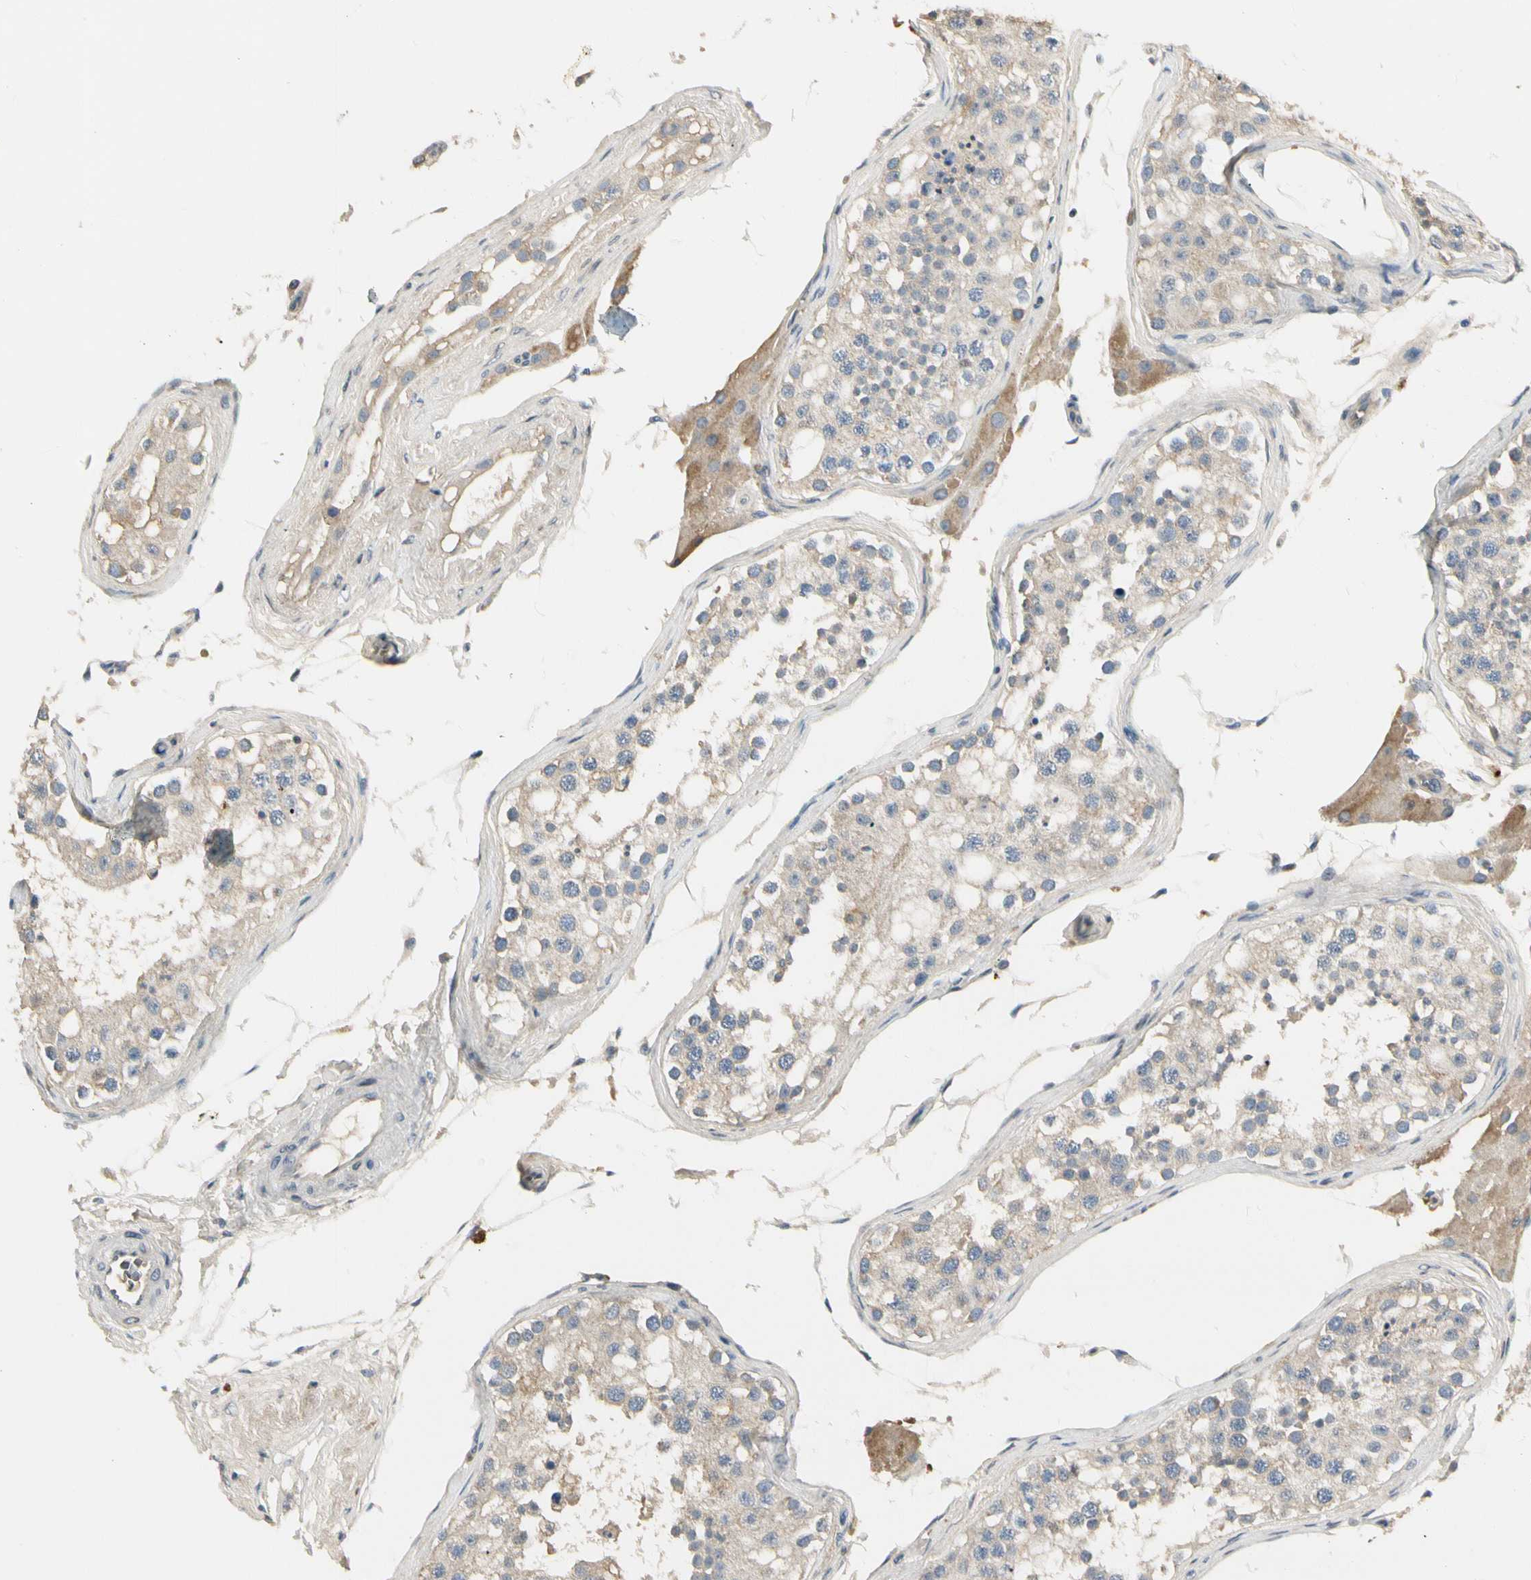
{"staining": {"intensity": "weak", "quantity": "<25%", "location": "cytoplasmic/membranous"}, "tissue": "testis", "cell_type": "Cells in seminiferous ducts", "image_type": "normal", "snomed": [{"axis": "morphology", "description": "Normal tissue, NOS"}, {"axis": "topography", "description": "Testis"}], "caption": "Cells in seminiferous ducts show no significant positivity in normal testis. (DAB (3,3'-diaminobenzidine) immunohistochemistry with hematoxylin counter stain).", "gene": "GREM1", "patient": {"sex": "male", "age": 68}}